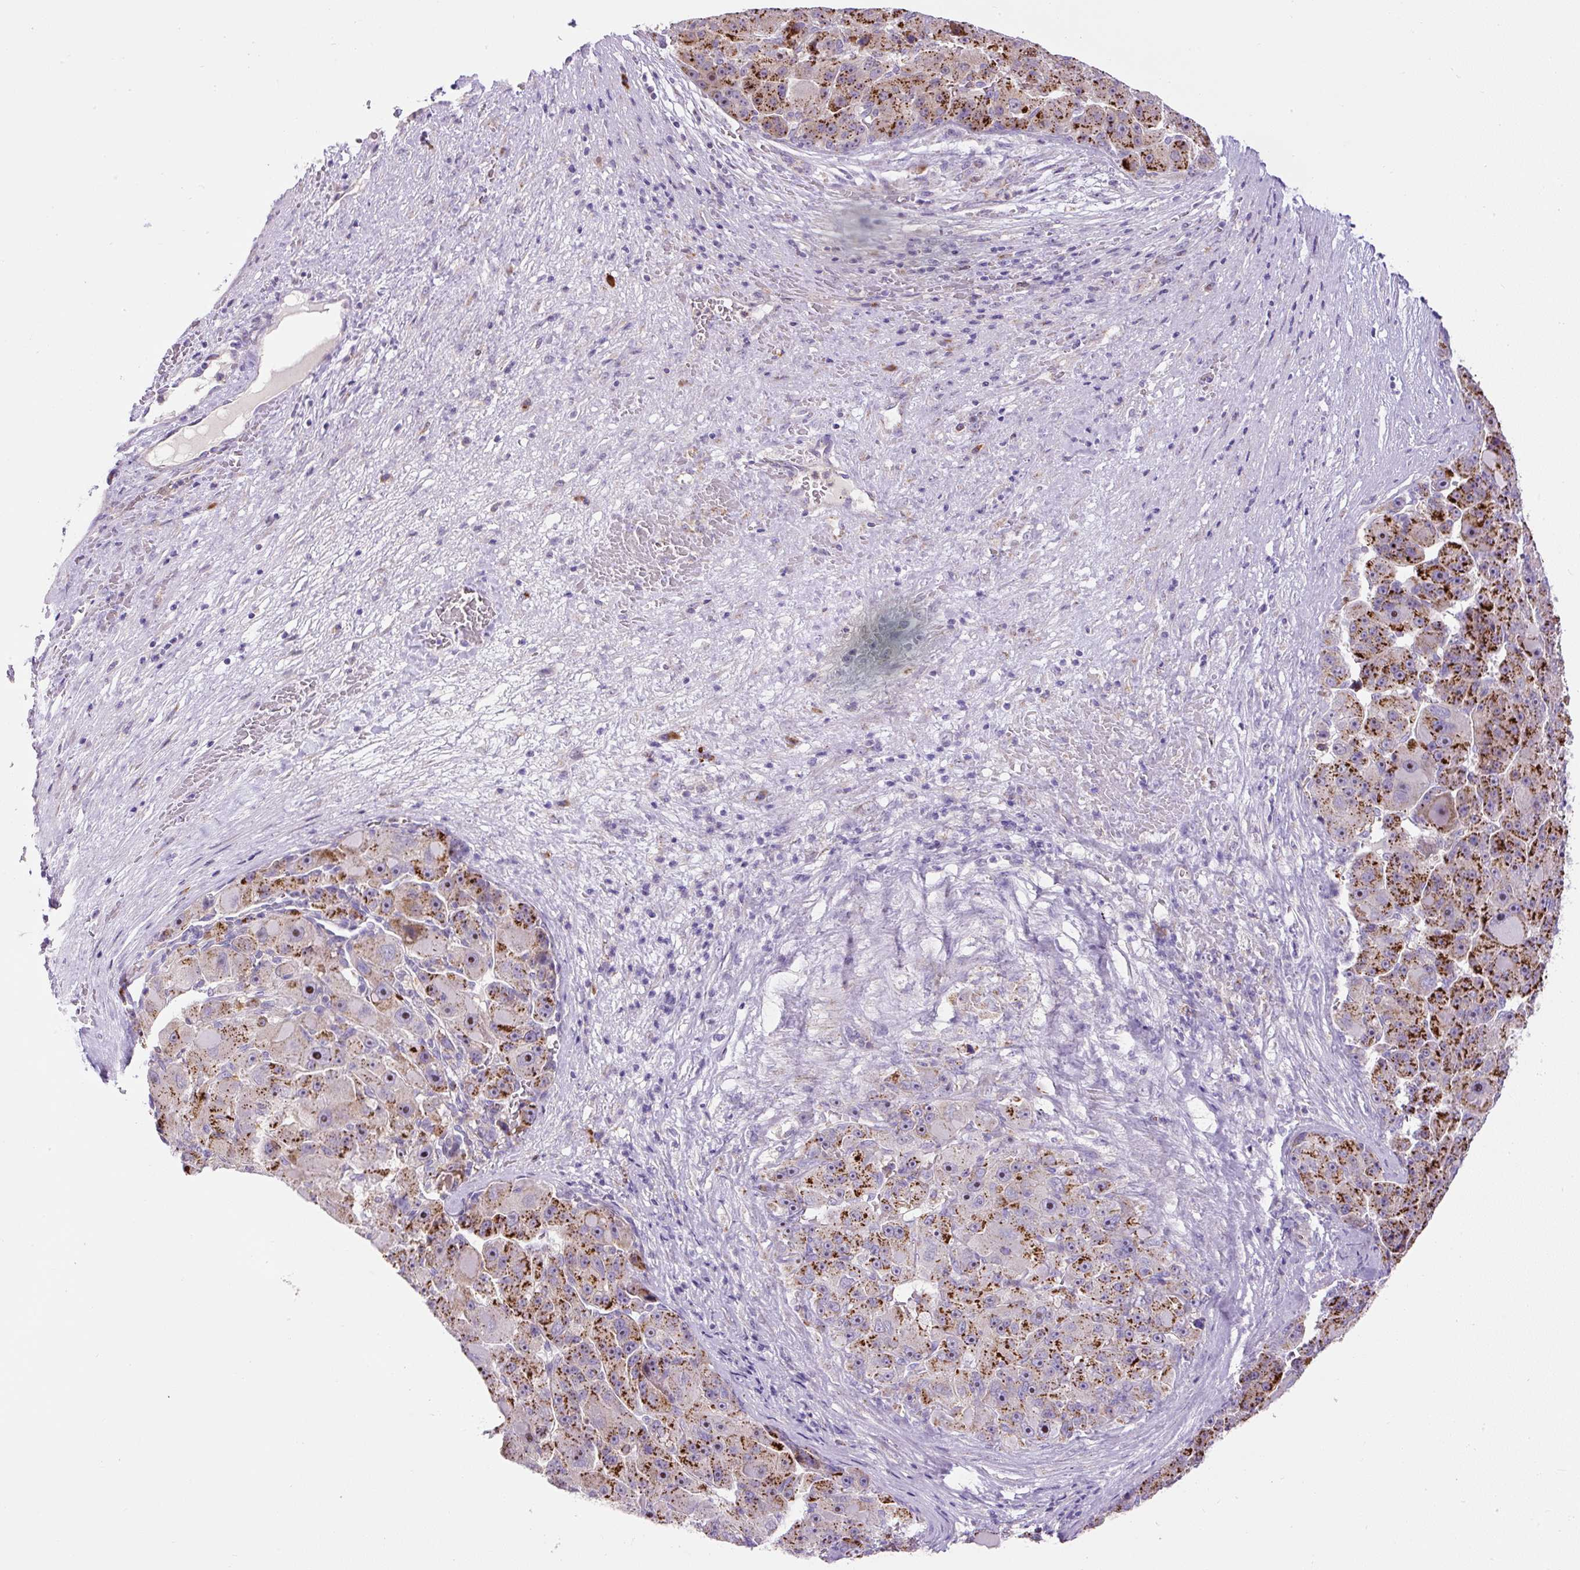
{"staining": {"intensity": "strong", "quantity": "25%-75%", "location": "cytoplasmic/membranous"}, "tissue": "liver cancer", "cell_type": "Tumor cells", "image_type": "cancer", "snomed": [{"axis": "morphology", "description": "Carcinoma, Hepatocellular, NOS"}, {"axis": "topography", "description": "Liver"}], "caption": "This photomicrograph shows IHC staining of liver hepatocellular carcinoma, with high strong cytoplasmic/membranous staining in approximately 25%-75% of tumor cells.", "gene": "ZNF596", "patient": {"sex": "male", "age": 76}}